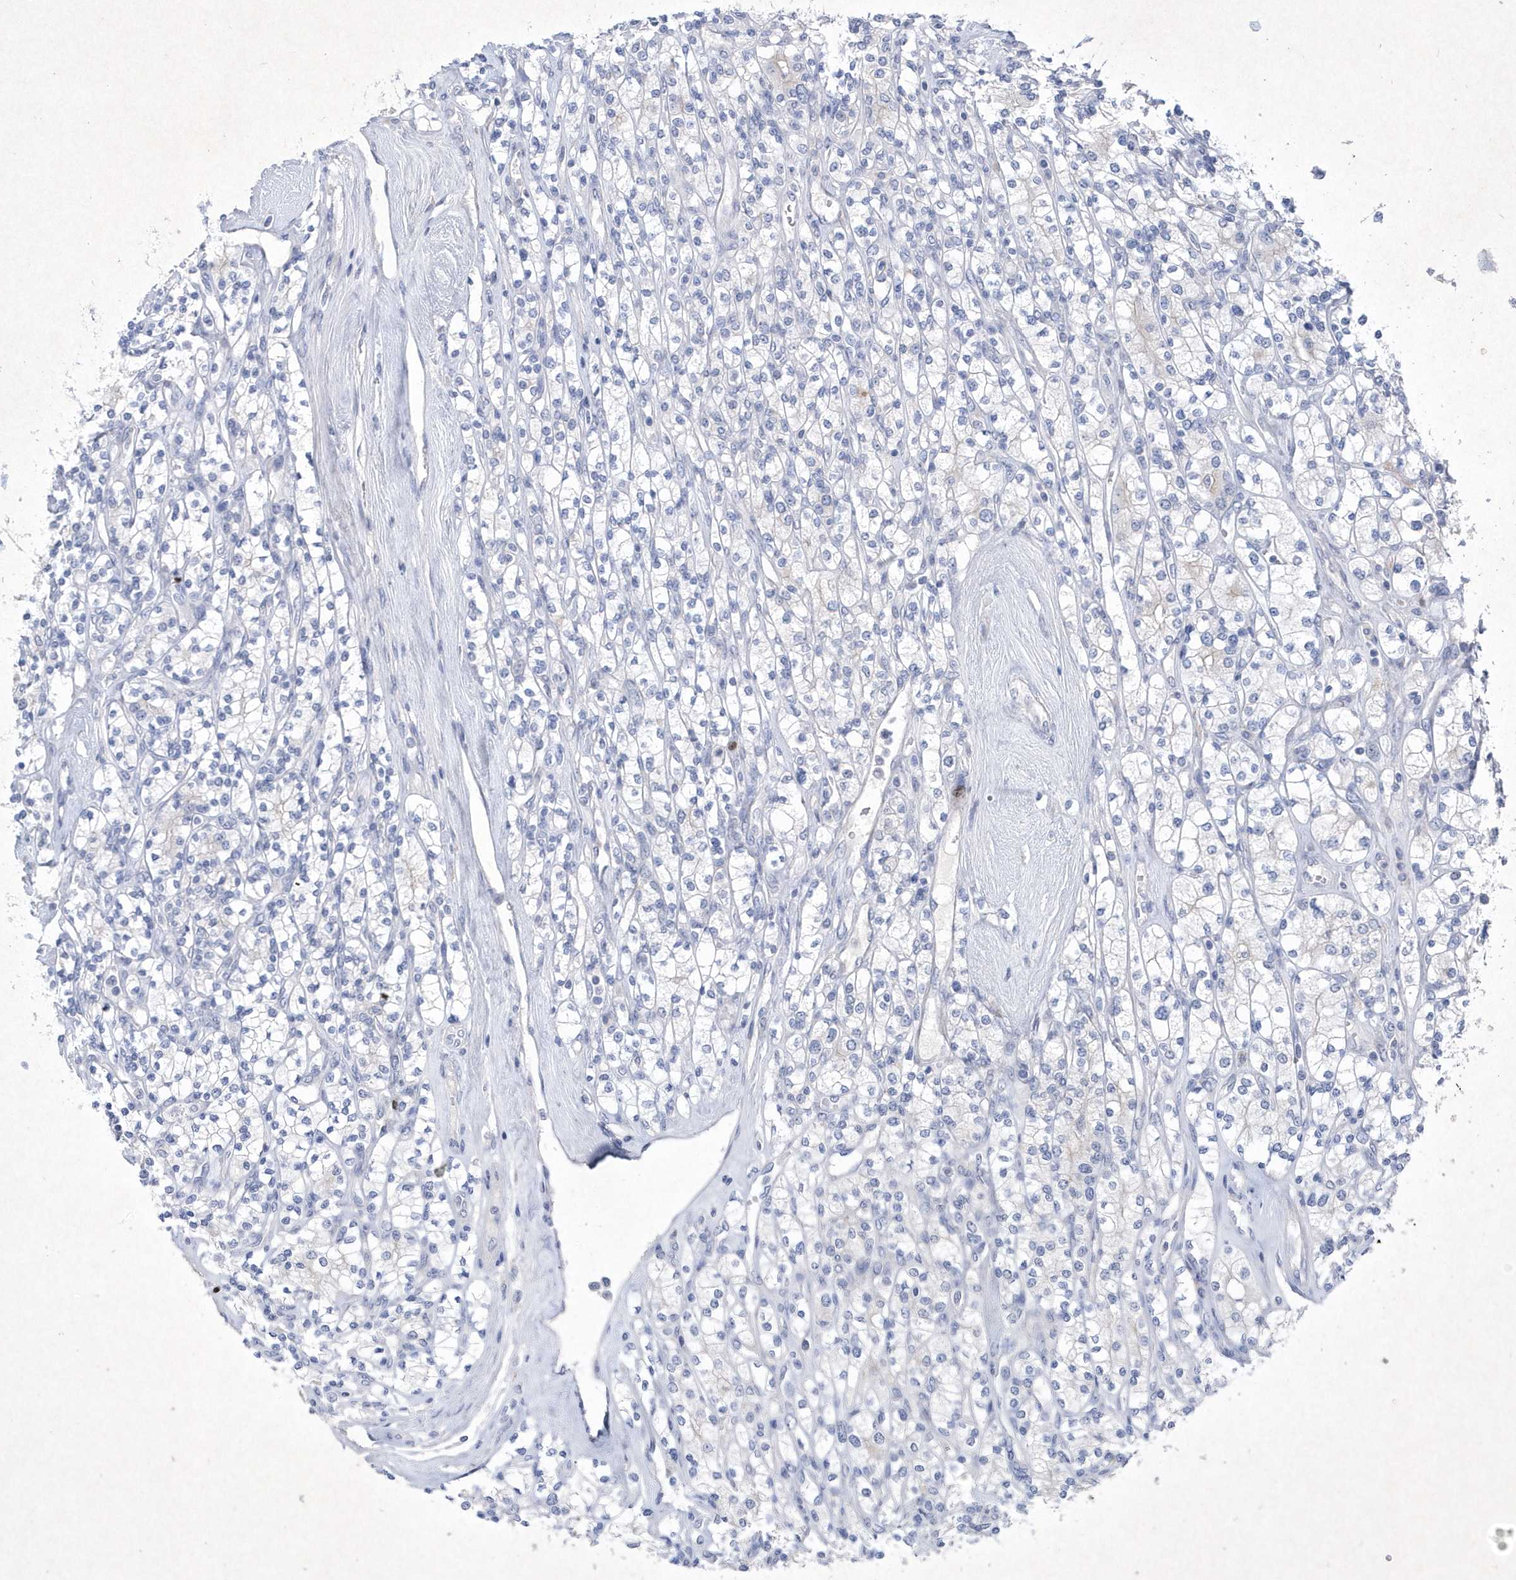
{"staining": {"intensity": "negative", "quantity": "none", "location": "none"}, "tissue": "renal cancer", "cell_type": "Tumor cells", "image_type": "cancer", "snomed": [{"axis": "morphology", "description": "Adenocarcinoma, NOS"}, {"axis": "topography", "description": "Kidney"}], "caption": "This is a histopathology image of immunohistochemistry staining of renal adenocarcinoma, which shows no staining in tumor cells.", "gene": "BHLHA15", "patient": {"sex": "male", "age": 77}}